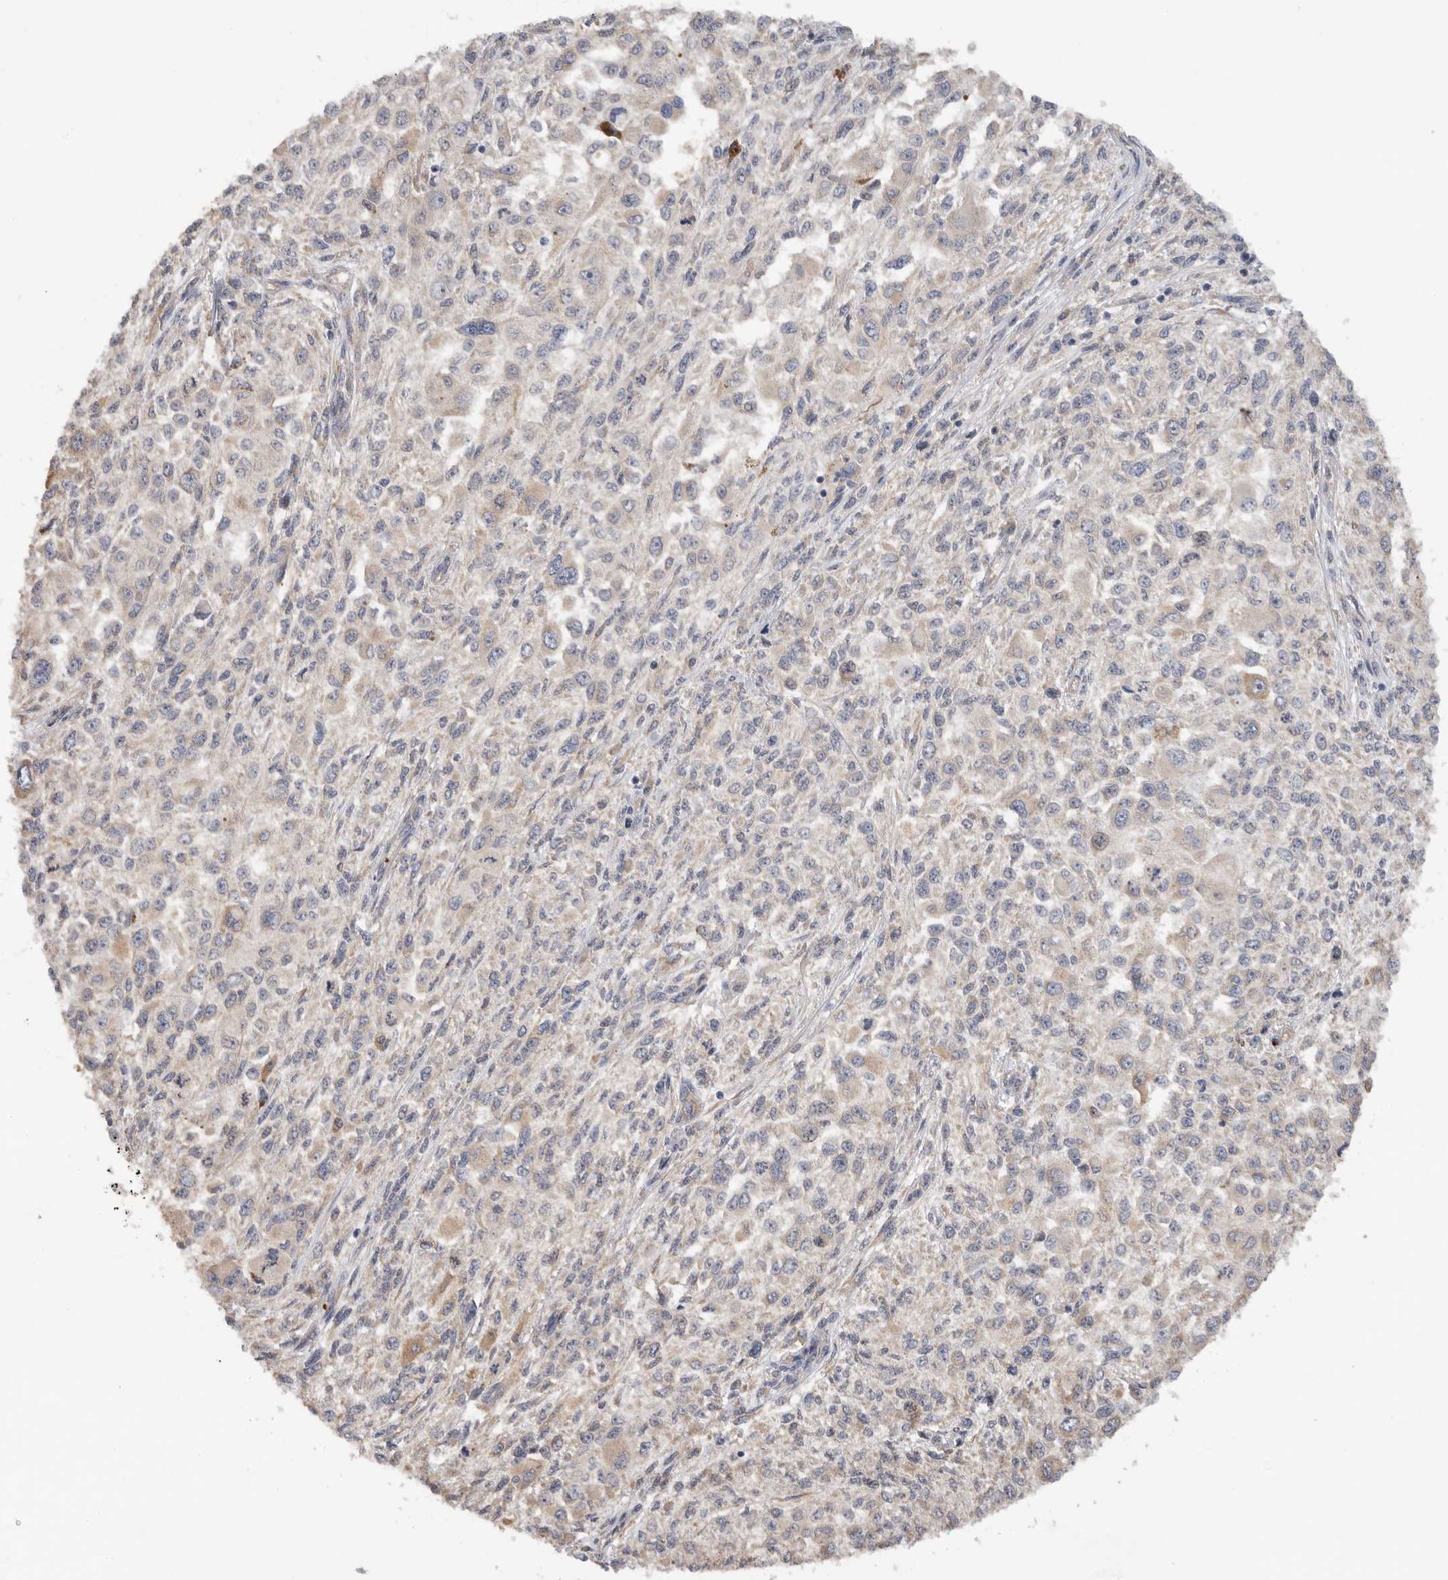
{"staining": {"intensity": "negative", "quantity": "none", "location": "none"}, "tissue": "melanoma", "cell_type": "Tumor cells", "image_type": "cancer", "snomed": [{"axis": "morphology", "description": "Necrosis, NOS"}, {"axis": "morphology", "description": "Malignant melanoma, NOS"}, {"axis": "topography", "description": "Skin"}], "caption": "There is no significant staining in tumor cells of malignant melanoma.", "gene": "CDC42BPB", "patient": {"sex": "female", "age": 87}}